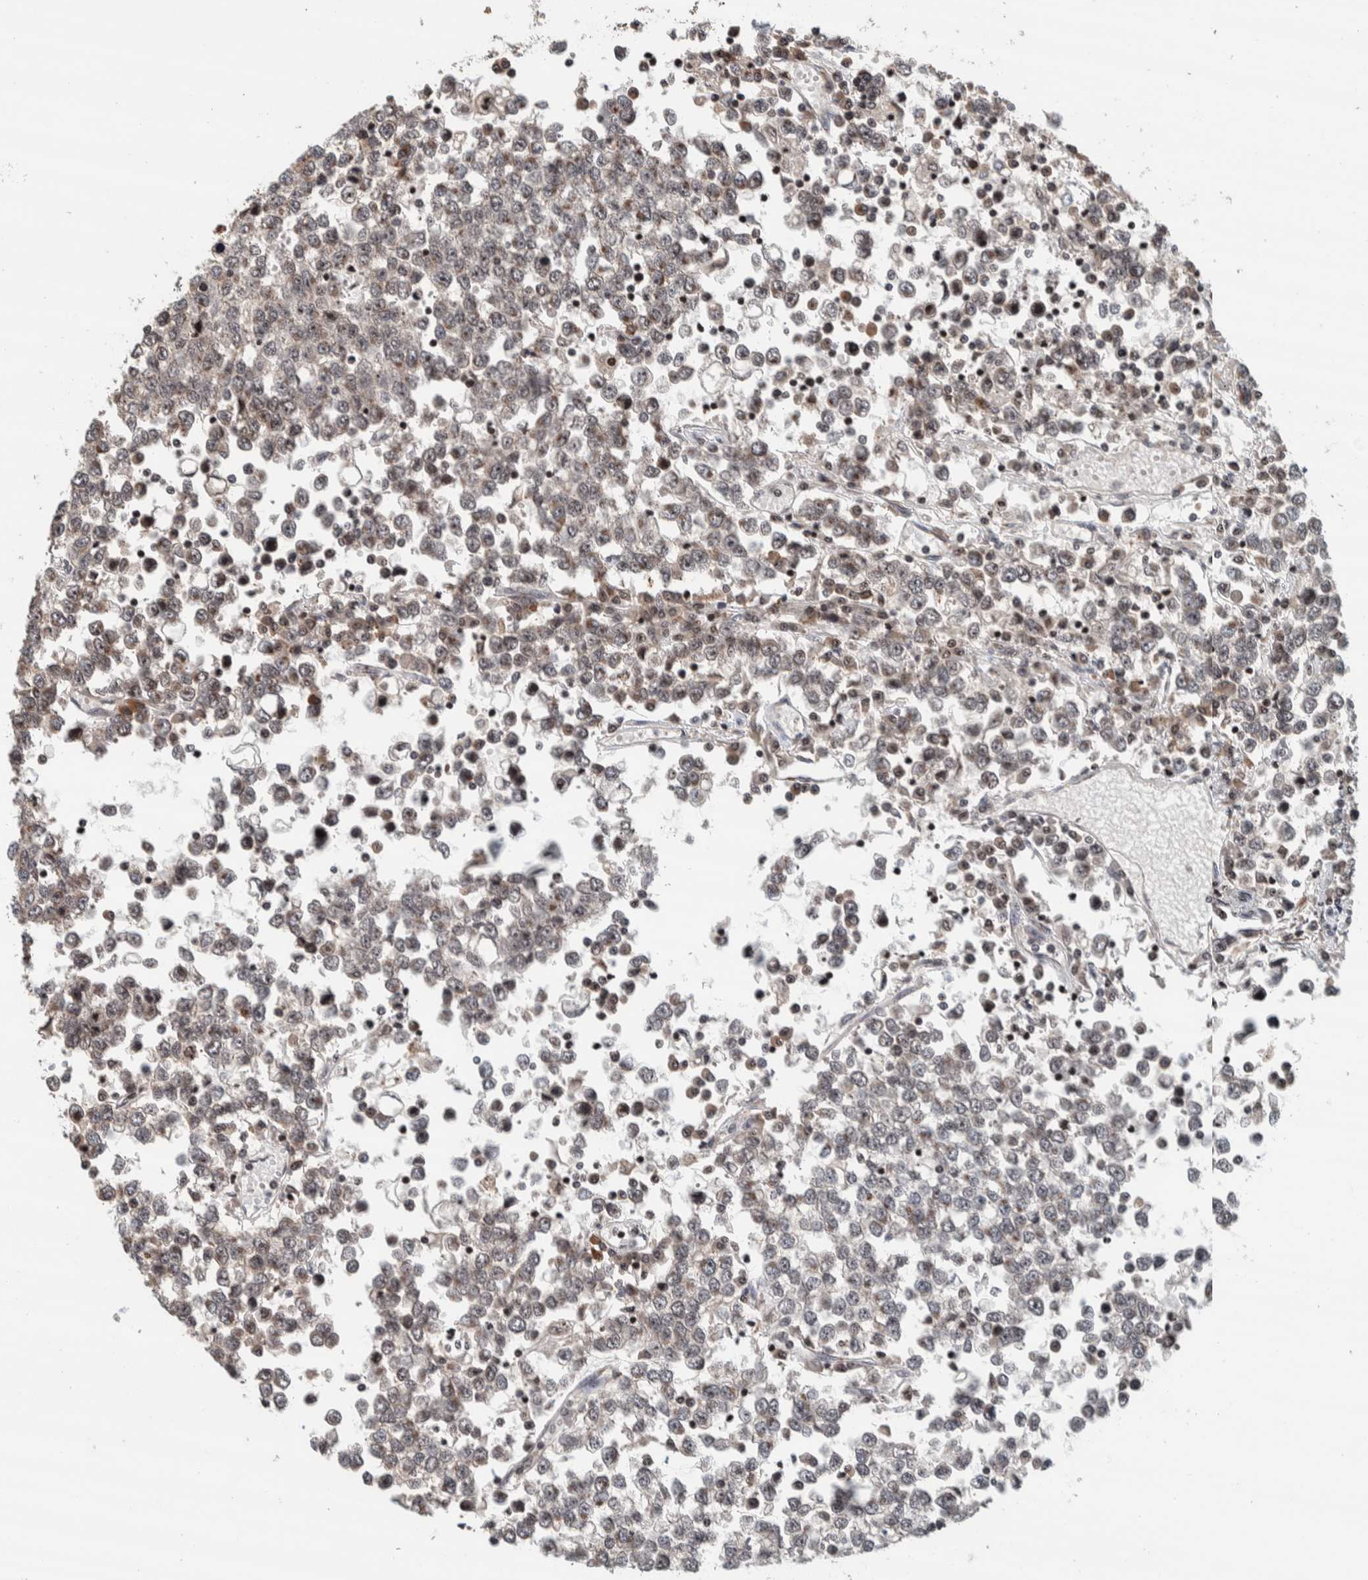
{"staining": {"intensity": "weak", "quantity": "<25%", "location": "cytoplasmic/membranous"}, "tissue": "testis cancer", "cell_type": "Tumor cells", "image_type": "cancer", "snomed": [{"axis": "morphology", "description": "Seminoma, NOS"}, {"axis": "topography", "description": "Testis"}], "caption": "This micrograph is of seminoma (testis) stained with immunohistochemistry to label a protein in brown with the nuclei are counter-stained blue. There is no expression in tumor cells.", "gene": "CCDC182", "patient": {"sex": "male", "age": 65}}